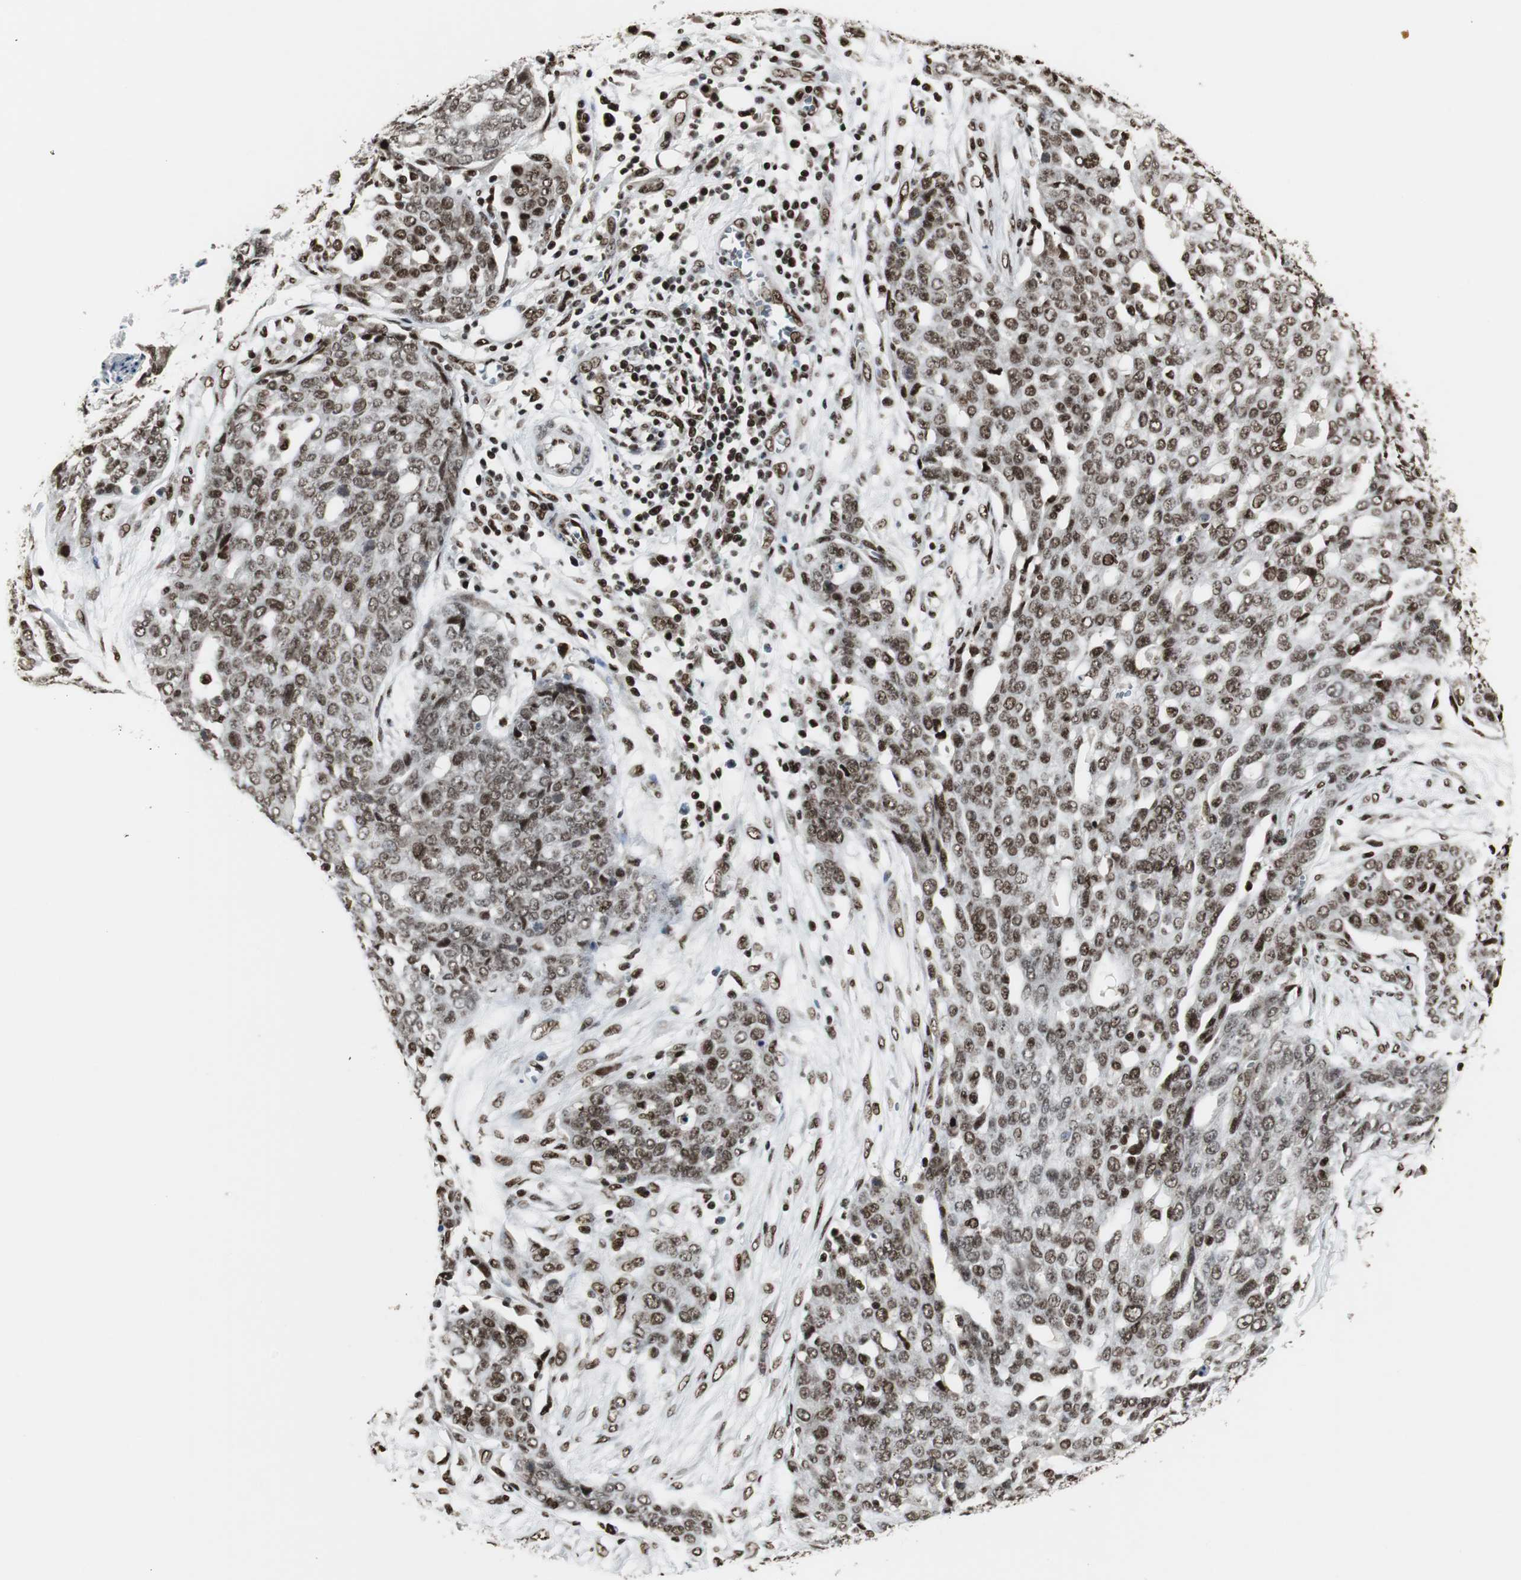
{"staining": {"intensity": "moderate", "quantity": ">75%", "location": "nuclear"}, "tissue": "ovarian cancer", "cell_type": "Tumor cells", "image_type": "cancer", "snomed": [{"axis": "morphology", "description": "Cystadenocarcinoma, serous, NOS"}, {"axis": "topography", "description": "Soft tissue"}, {"axis": "topography", "description": "Ovary"}], "caption": "About >75% of tumor cells in serous cystadenocarcinoma (ovarian) display moderate nuclear protein positivity as visualized by brown immunohistochemical staining.", "gene": "PARN", "patient": {"sex": "female", "age": 57}}